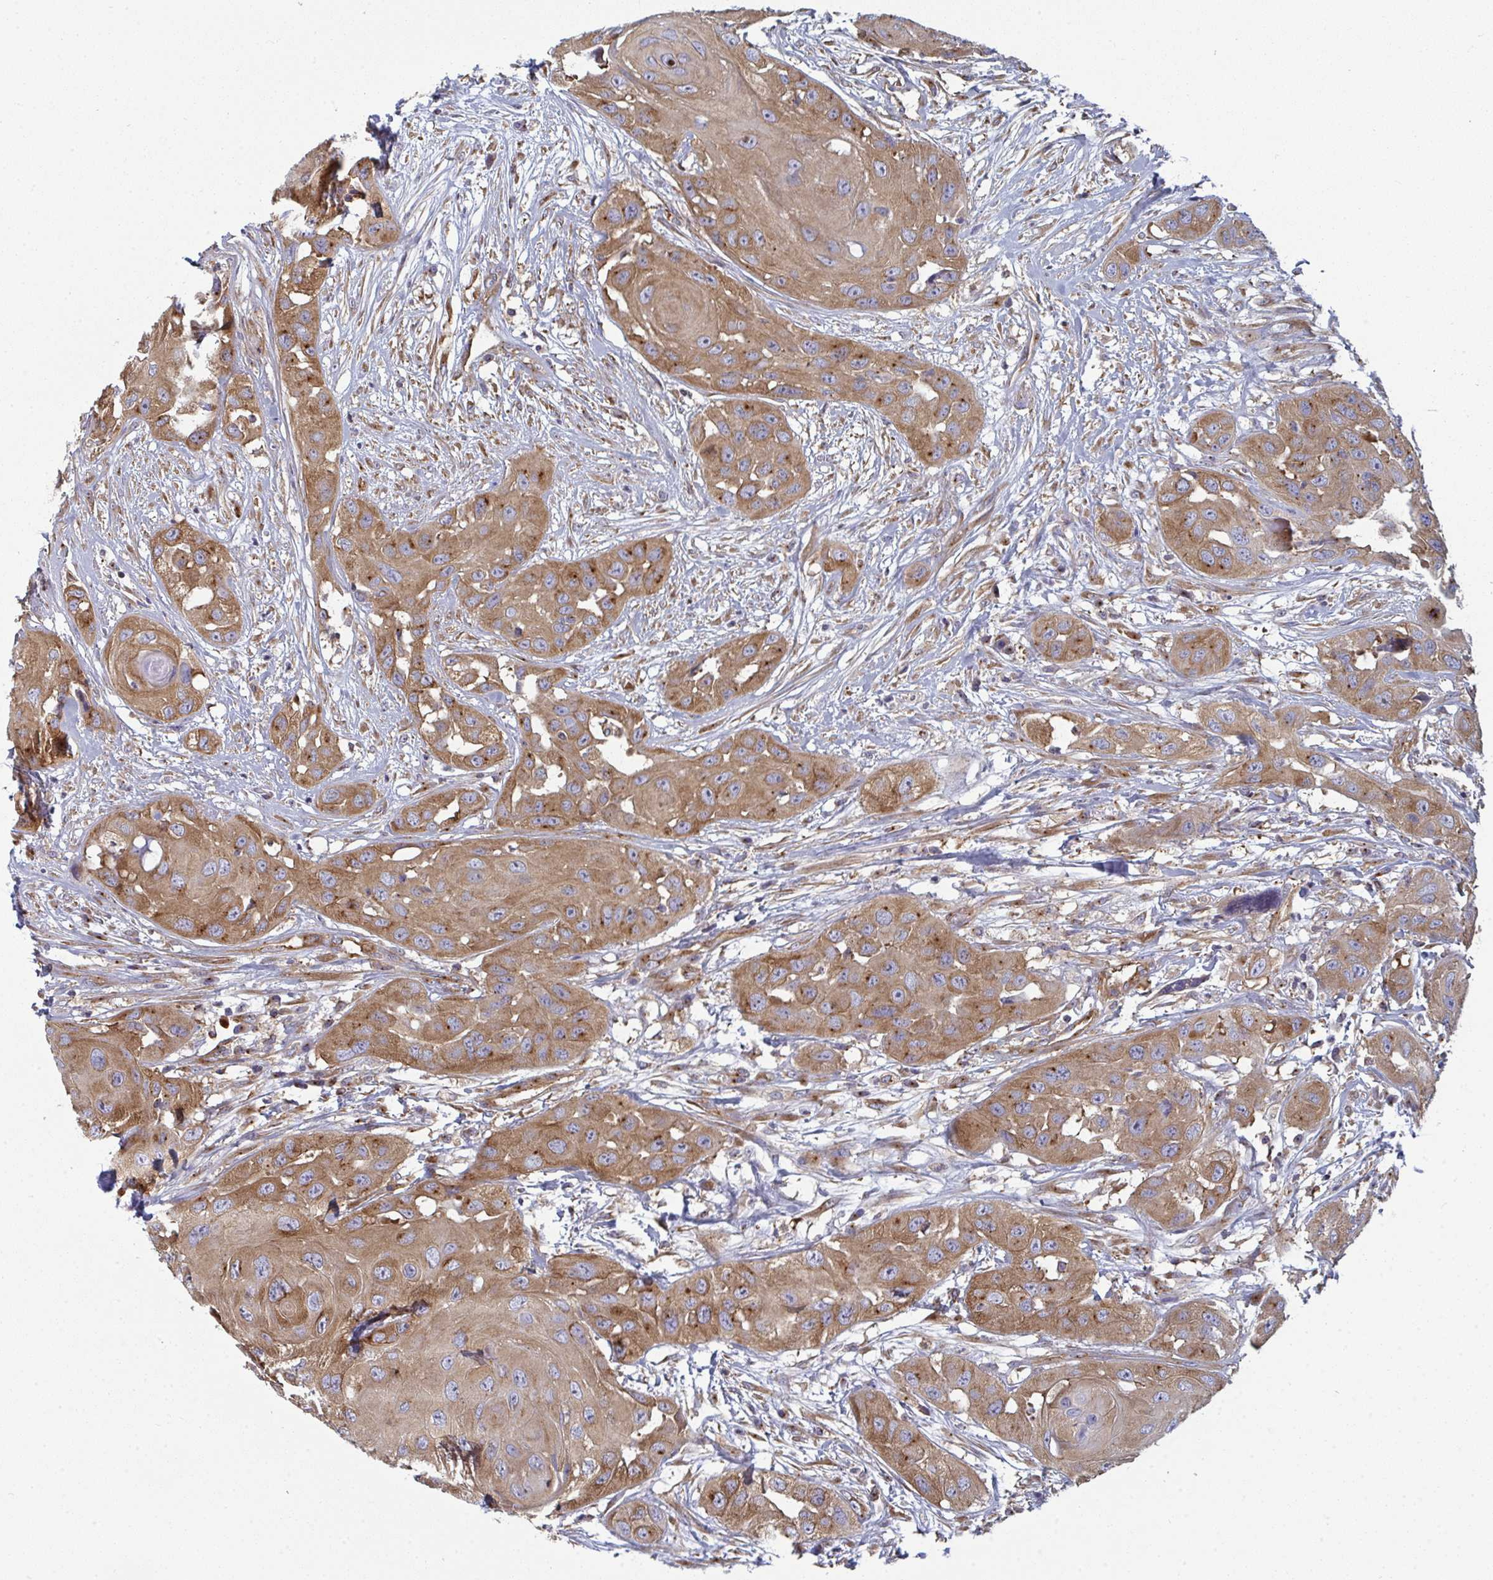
{"staining": {"intensity": "moderate", "quantity": ">75%", "location": "cytoplasmic/membranous"}, "tissue": "head and neck cancer", "cell_type": "Tumor cells", "image_type": "cancer", "snomed": [{"axis": "morphology", "description": "Squamous cell carcinoma, NOS"}, {"axis": "topography", "description": "Head-Neck"}], "caption": "IHC micrograph of human squamous cell carcinoma (head and neck) stained for a protein (brown), which displays medium levels of moderate cytoplasmic/membranous positivity in approximately >75% of tumor cells.", "gene": "DYNC1I2", "patient": {"sex": "male", "age": 83}}